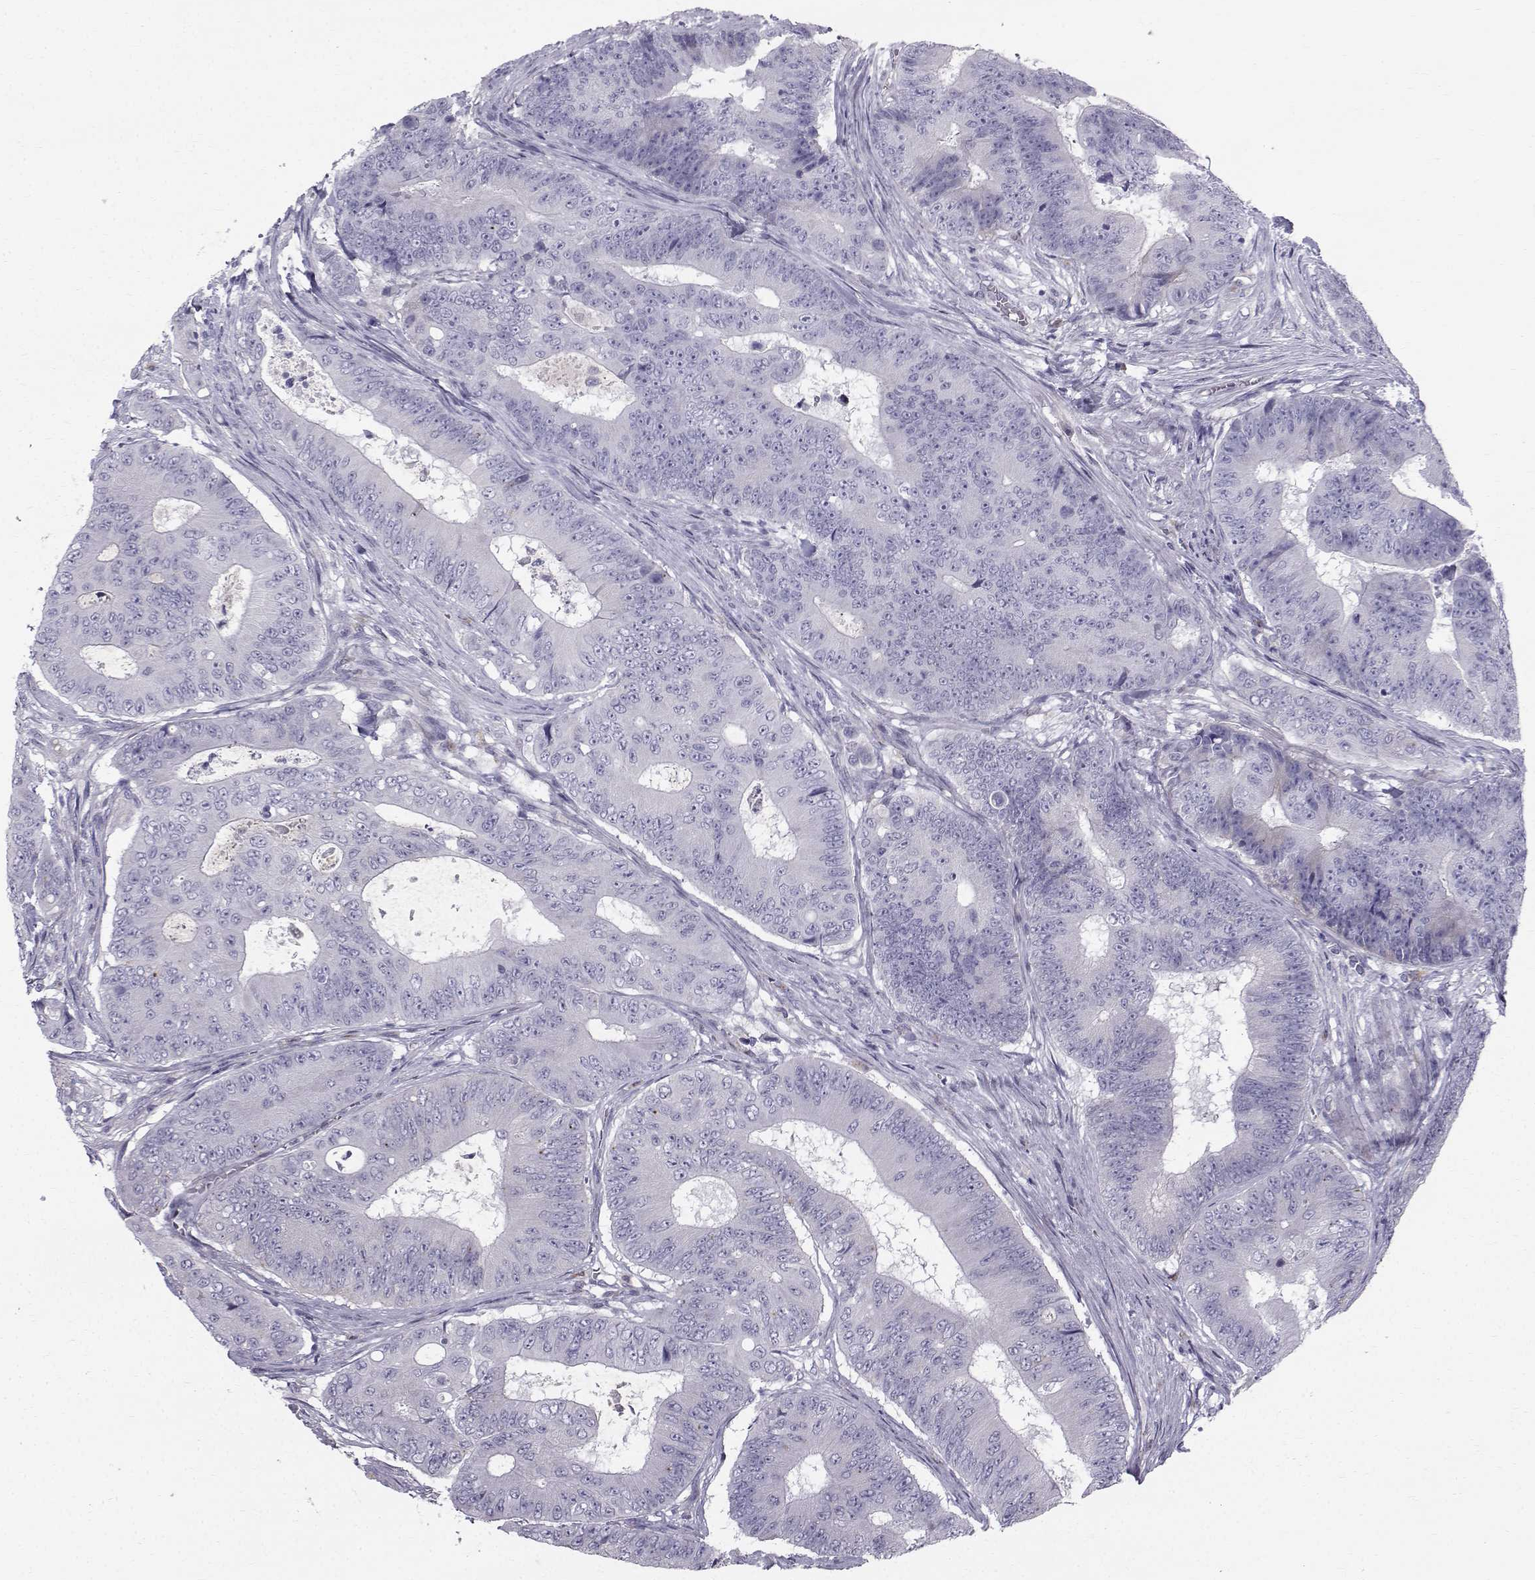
{"staining": {"intensity": "negative", "quantity": "none", "location": "none"}, "tissue": "colorectal cancer", "cell_type": "Tumor cells", "image_type": "cancer", "snomed": [{"axis": "morphology", "description": "Adenocarcinoma, NOS"}, {"axis": "topography", "description": "Colon"}], "caption": "Tumor cells are negative for brown protein staining in colorectal cancer (adenocarcinoma). (Stains: DAB (3,3'-diaminobenzidine) immunohistochemistry (IHC) with hematoxylin counter stain, Microscopy: brightfield microscopy at high magnification).", "gene": "CALCR", "patient": {"sex": "female", "age": 48}}